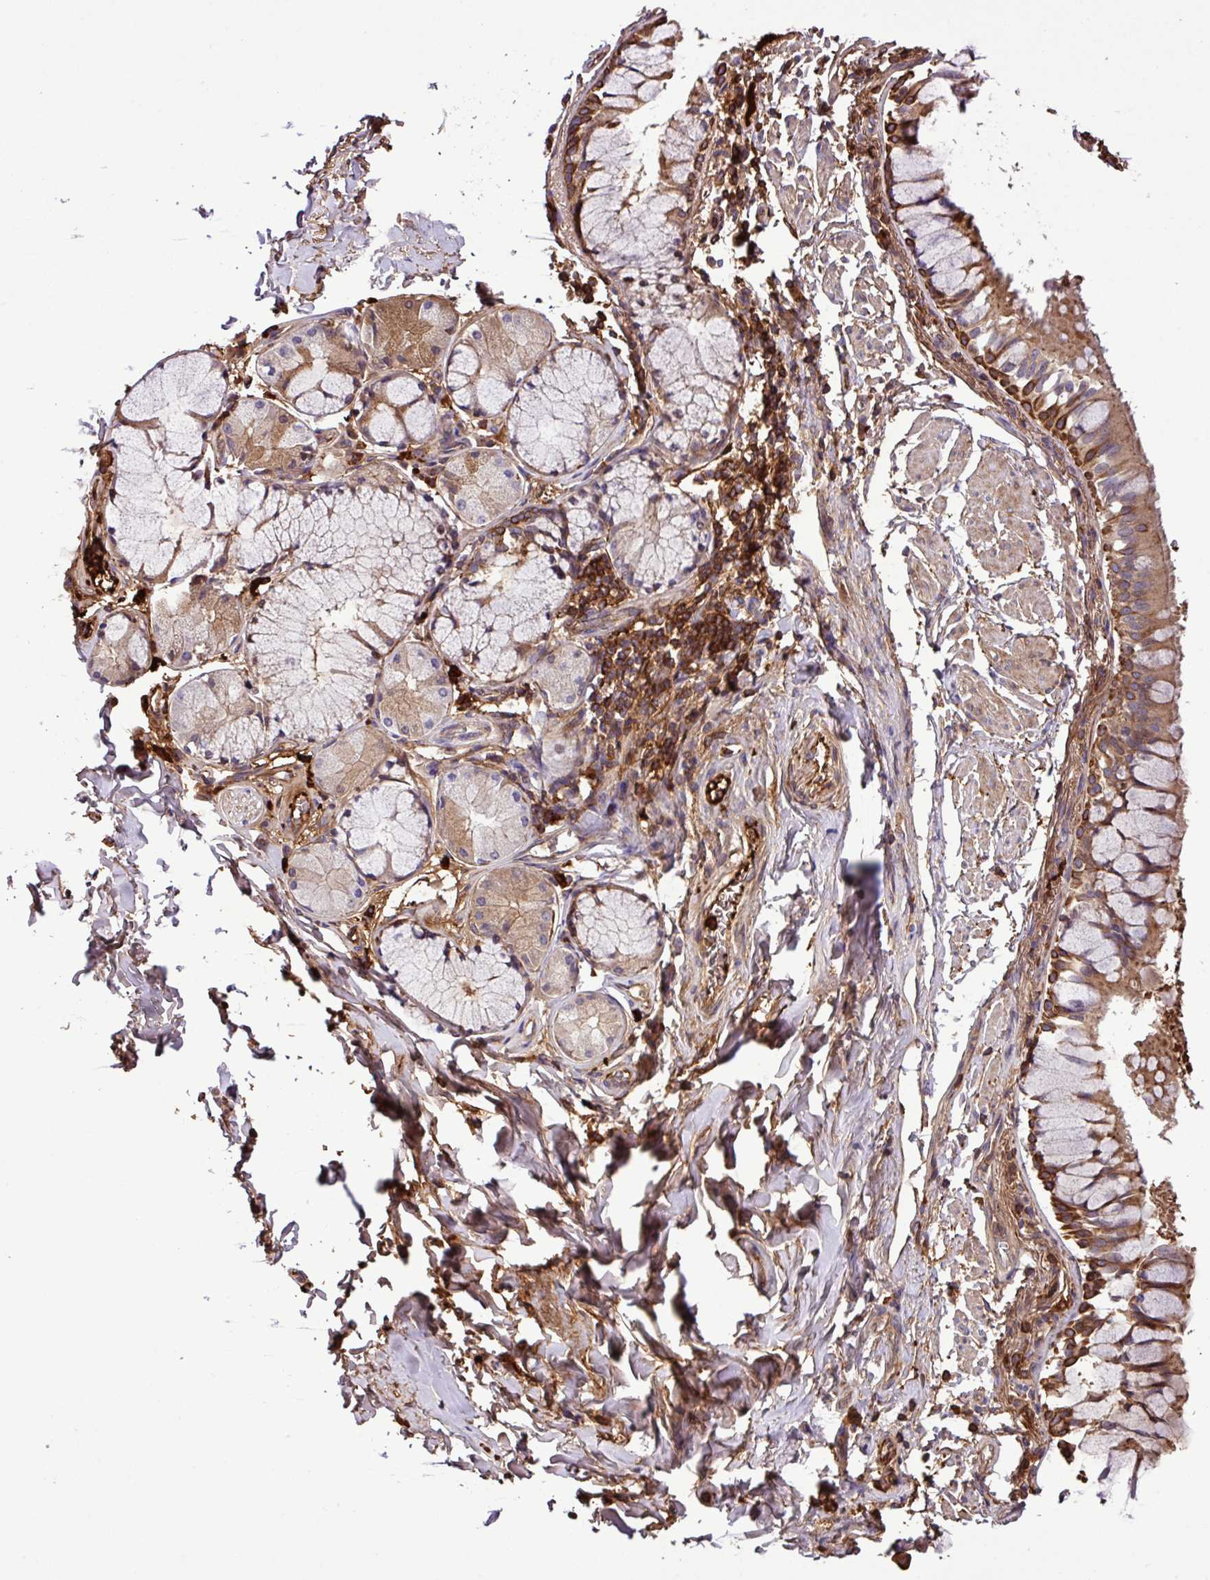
{"staining": {"intensity": "moderate", "quantity": ">75%", "location": "cytoplasmic/membranous"}, "tissue": "bronchus", "cell_type": "Respiratory epithelial cells", "image_type": "normal", "snomed": [{"axis": "morphology", "description": "Normal tissue, NOS"}, {"axis": "topography", "description": "Bronchus"}], "caption": "This micrograph exhibits IHC staining of benign human bronchus, with medium moderate cytoplasmic/membranous expression in about >75% of respiratory epithelial cells.", "gene": "ZNF266", "patient": {"sex": "male", "age": 70}}